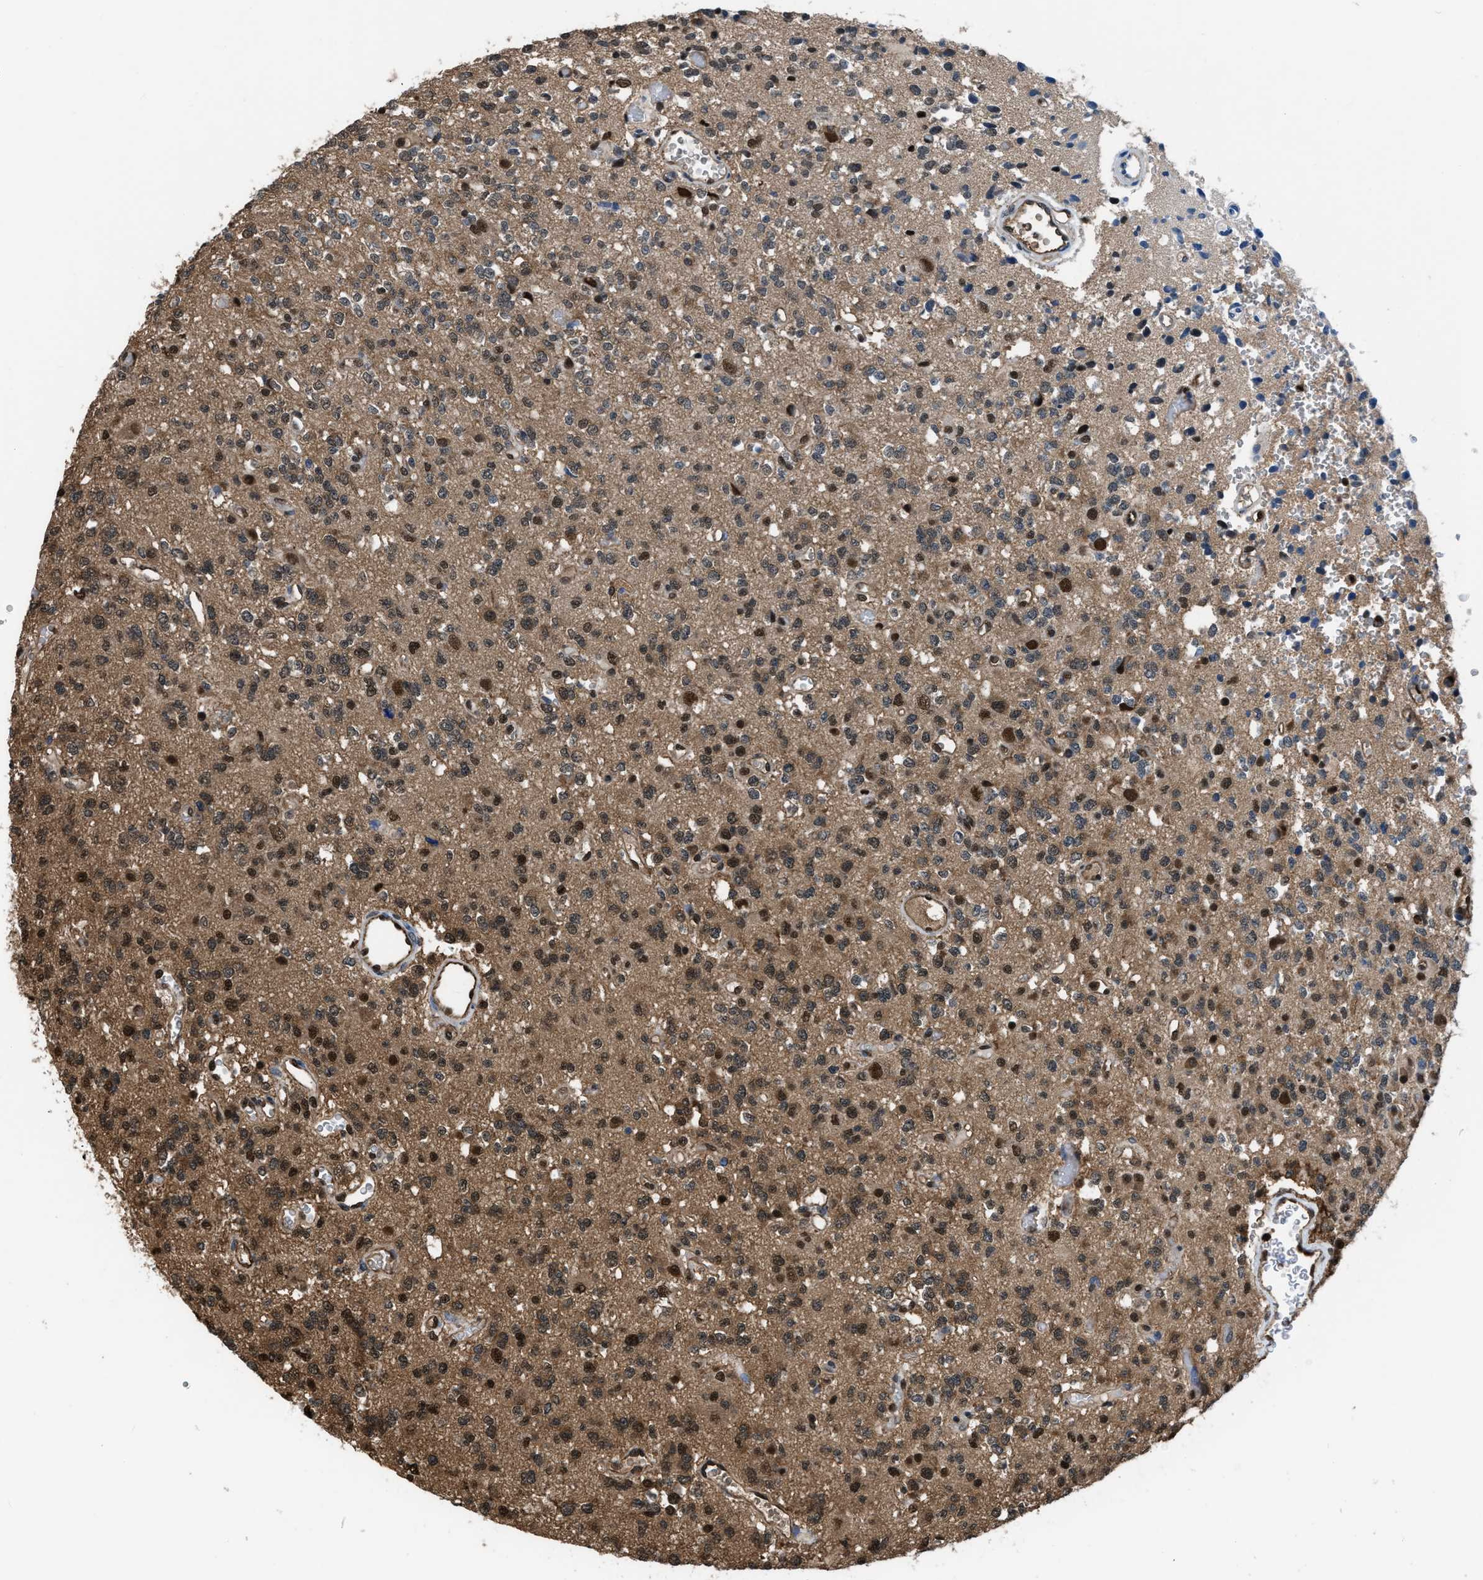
{"staining": {"intensity": "moderate", "quantity": "25%-75%", "location": "cytoplasmic/membranous,nuclear"}, "tissue": "glioma", "cell_type": "Tumor cells", "image_type": "cancer", "snomed": [{"axis": "morphology", "description": "Glioma, malignant, Low grade"}, {"axis": "topography", "description": "Brain"}], "caption": "DAB (3,3'-diaminobenzidine) immunohistochemical staining of human glioma displays moderate cytoplasmic/membranous and nuclear protein positivity in about 25%-75% of tumor cells.", "gene": "FNTA", "patient": {"sex": "male", "age": 38}}